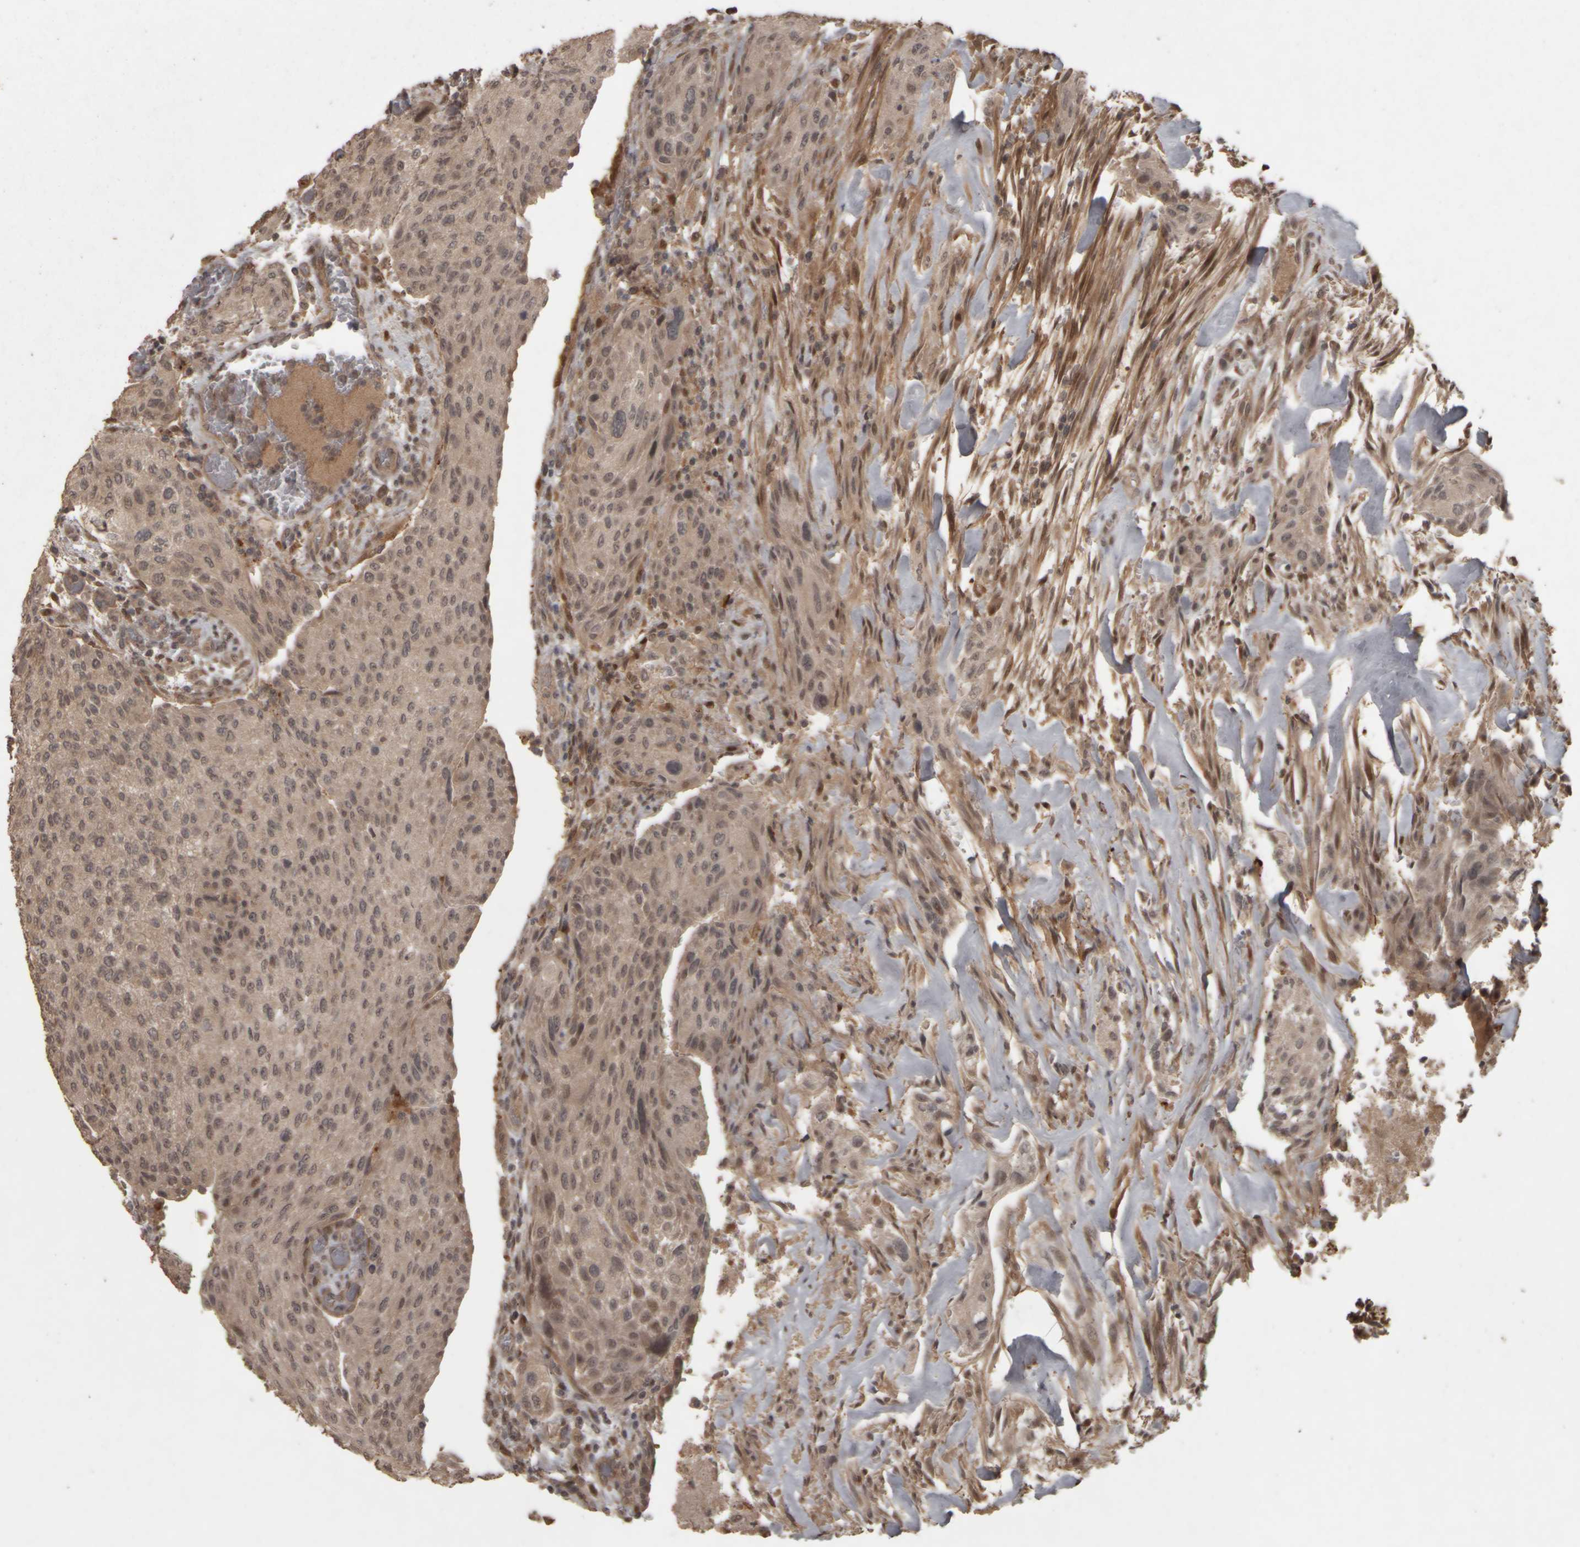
{"staining": {"intensity": "weak", "quantity": ">75%", "location": "cytoplasmic/membranous"}, "tissue": "urothelial cancer", "cell_type": "Tumor cells", "image_type": "cancer", "snomed": [{"axis": "morphology", "description": "Urothelial carcinoma, Low grade"}, {"axis": "morphology", "description": "Urothelial carcinoma, High grade"}, {"axis": "topography", "description": "Urinary bladder"}], "caption": "Tumor cells reveal low levels of weak cytoplasmic/membranous positivity in approximately >75% of cells in human urothelial carcinoma (high-grade).", "gene": "ACO1", "patient": {"sex": "male", "age": 35}}